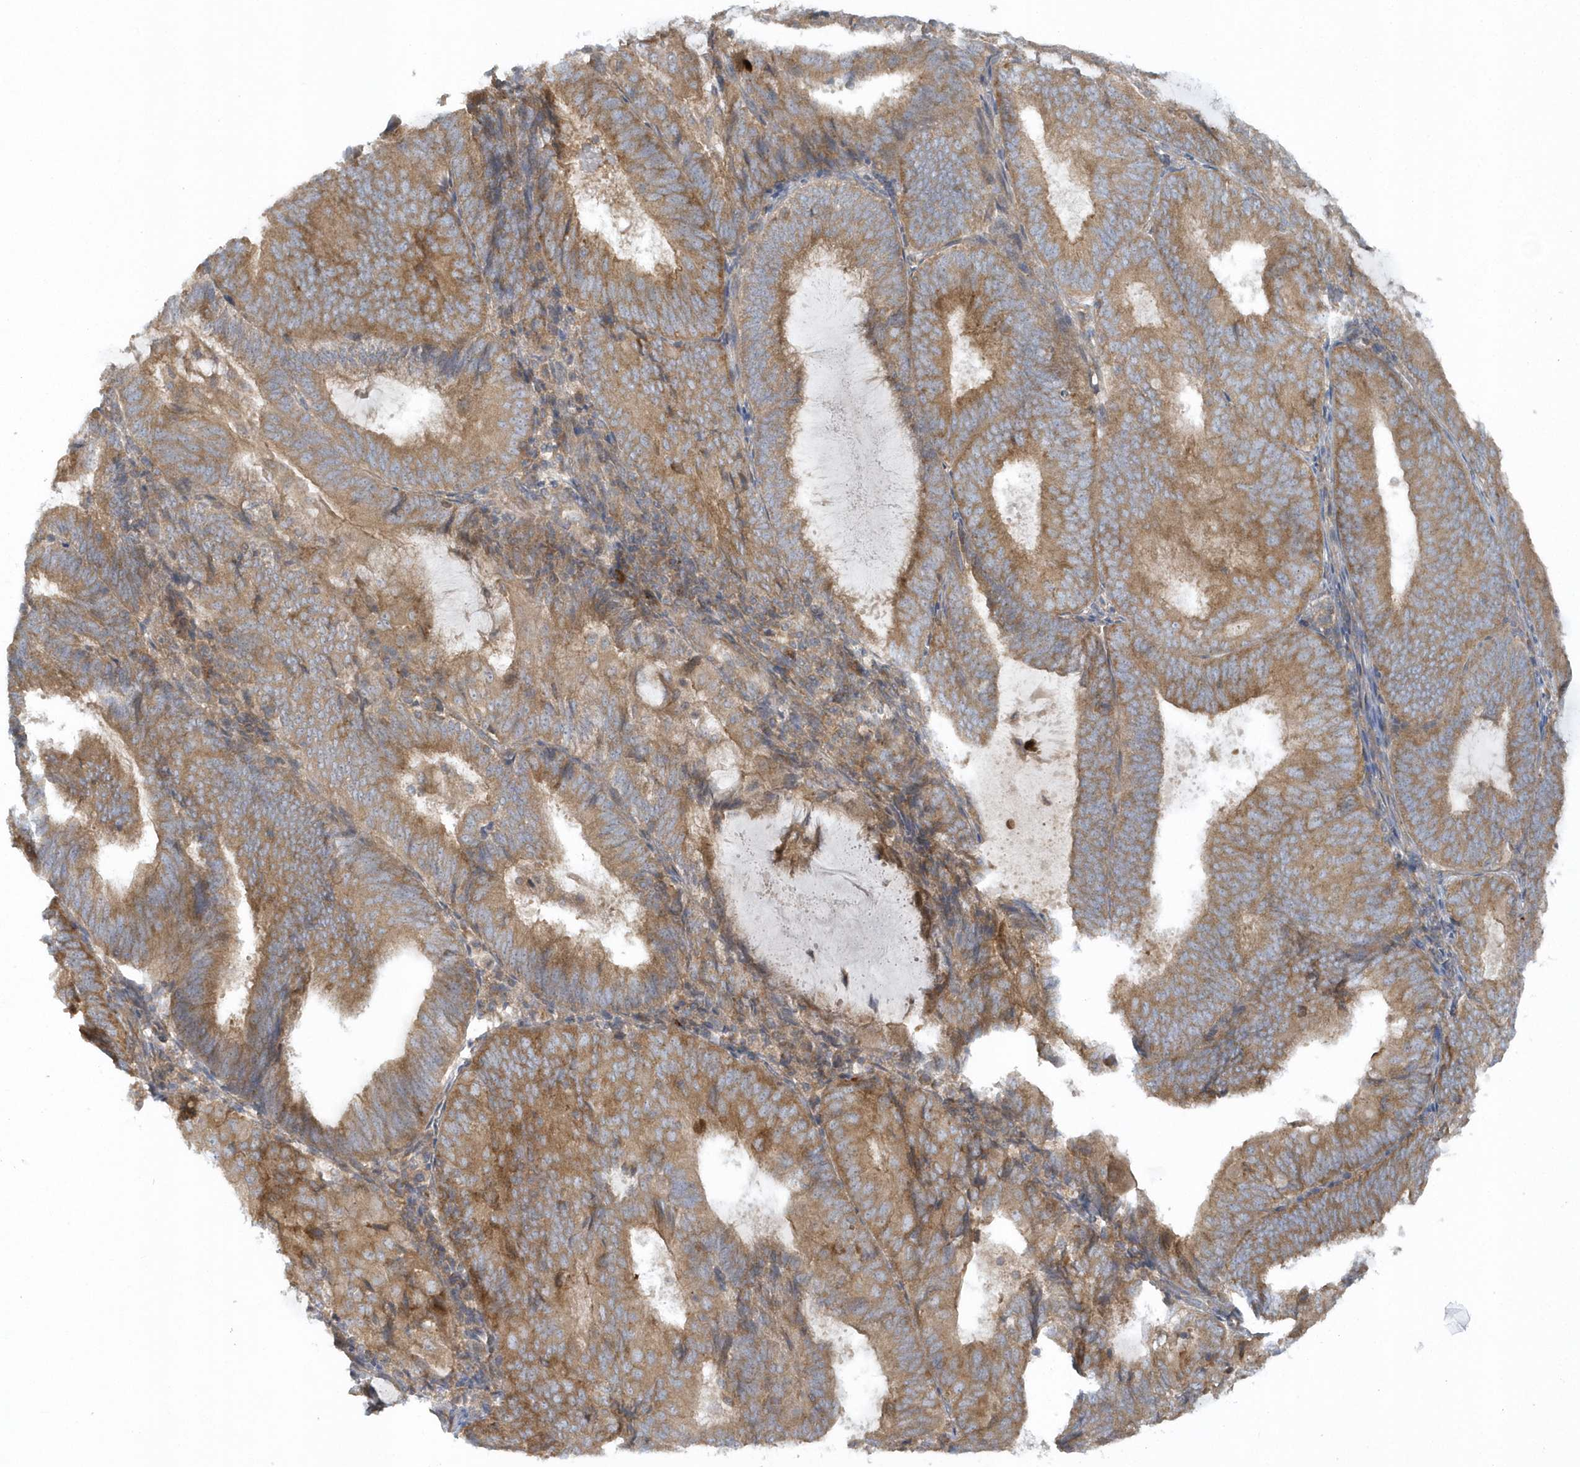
{"staining": {"intensity": "moderate", "quantity": ">75%", "location": "cytoplasmic/membranous"}, "tissue": "endometrial cancer", "cell_type": "Tumor cells", "image_type": "cancer", "snomed": [{"axis": "morphology", "description": "Adenocarcinoma, NOS"}, {"axis": "topography", "description": "Endometrium"}], "caption": "Immunohistochemistry histopathology image of neoplastic tissue: adenocarcinoma (endometrial) stained using immunohistochemistry demonstrates medium levels of moderate protein expression localized specifically in the cytoplasmic/membranous of tumor cells, appearing as a cytoplasmic/membranous brown color.", "gene": "CNOT10", "patient": {"sex": "female", "age": 81}}